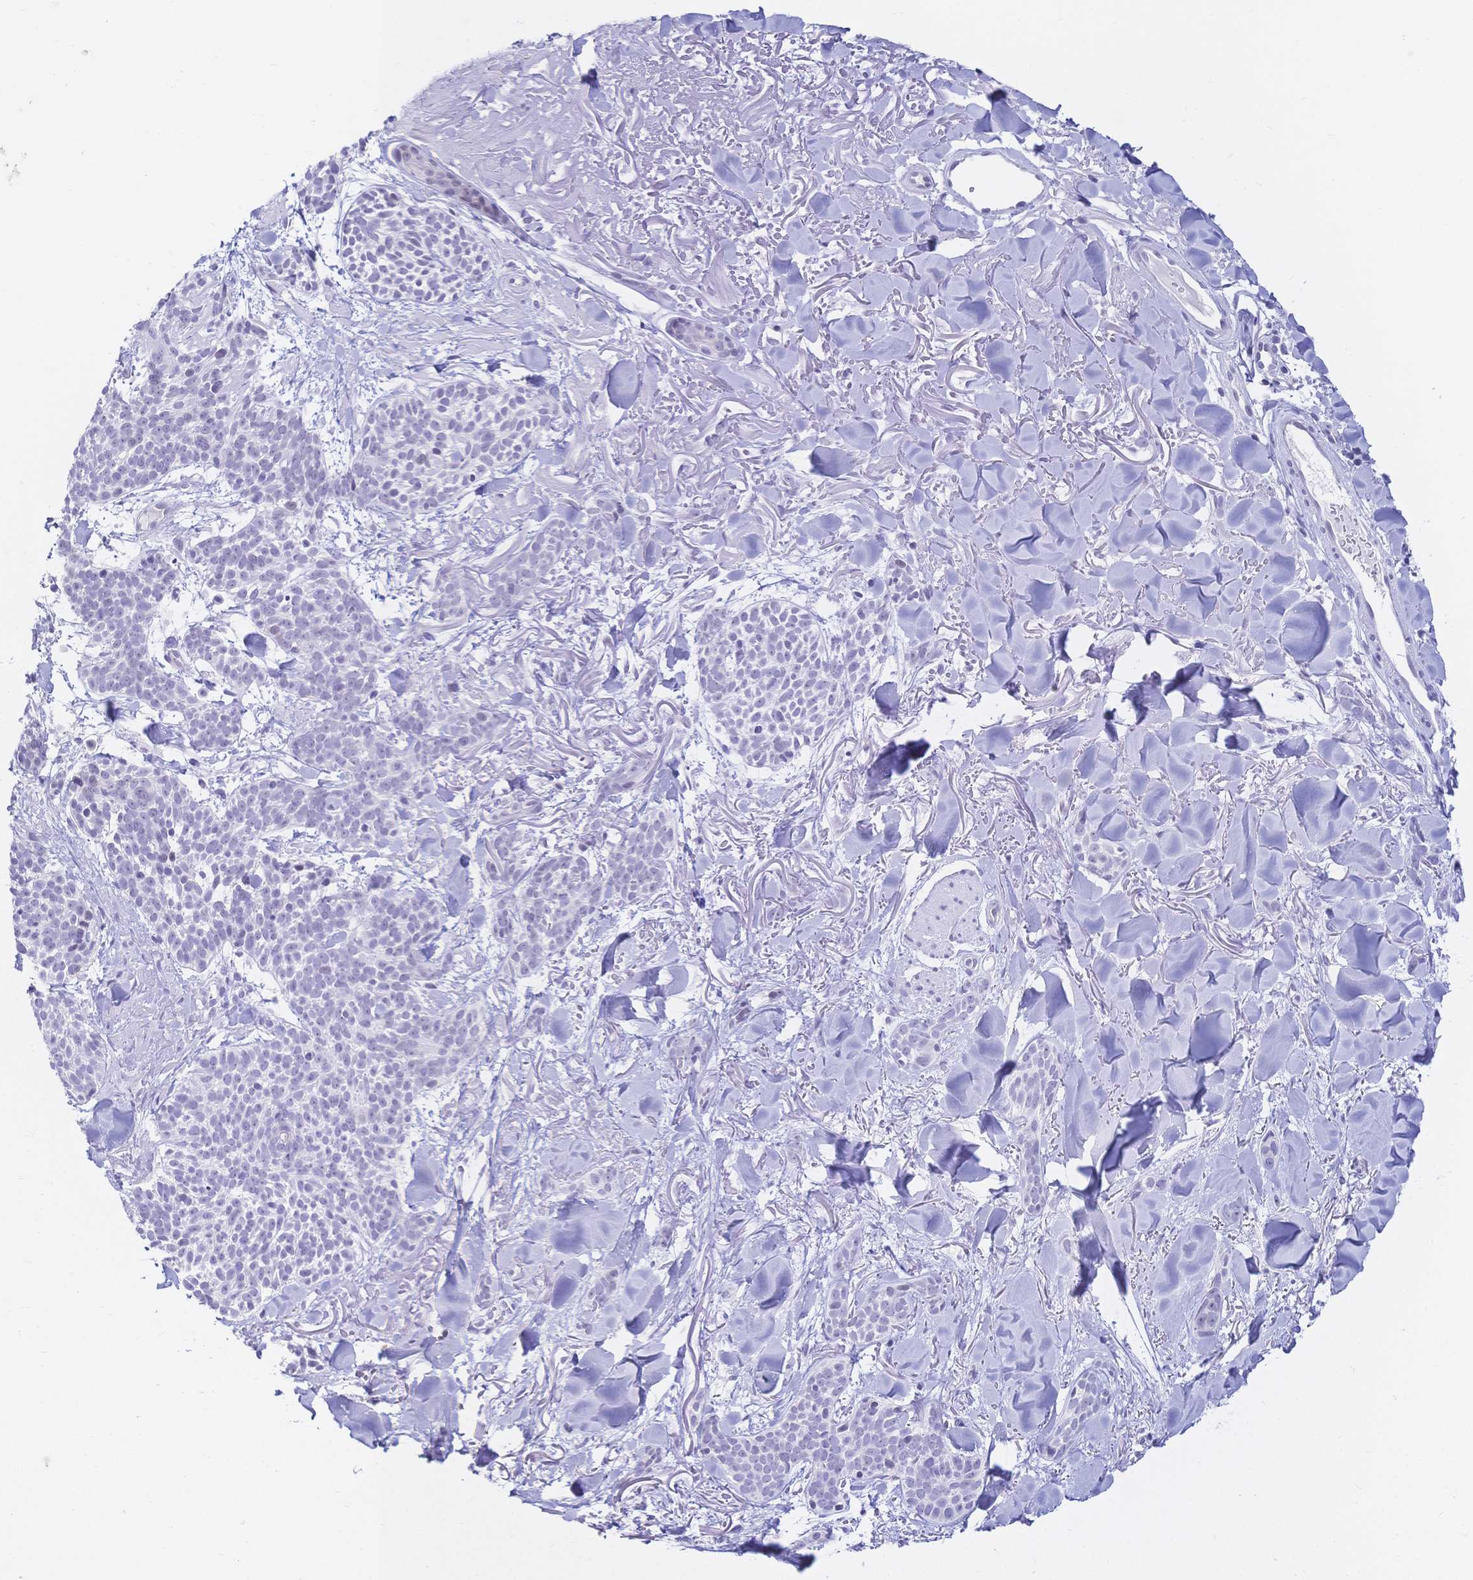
{"staining": {"intensity": "negative", "quantity": "none", "location": "none"}, "tissue": "skin cancer", "cell_type": "Tumor cells", "image_type": "cancer", "snomed": [{"axis": "morphology", "description": "Basal cell carcinoma"}, {"axis": "morphology", "description": "BCC, high aggressive"}, {"axis": "topography", "description": "Skin"}], "caption": "Immunohistochemistry (IHC) histopathology image of human basal cell carcinoma (skin) stained for a protein (brown), which demonstrates no positivity in tumor cells. (Brightfield microscopy of DAB (3,3'-diaminobenzidine) immunohistochemistry (IHC) at high magnification).", "gene": "CR2", "patient": {"sex": "female", "age": 86}}